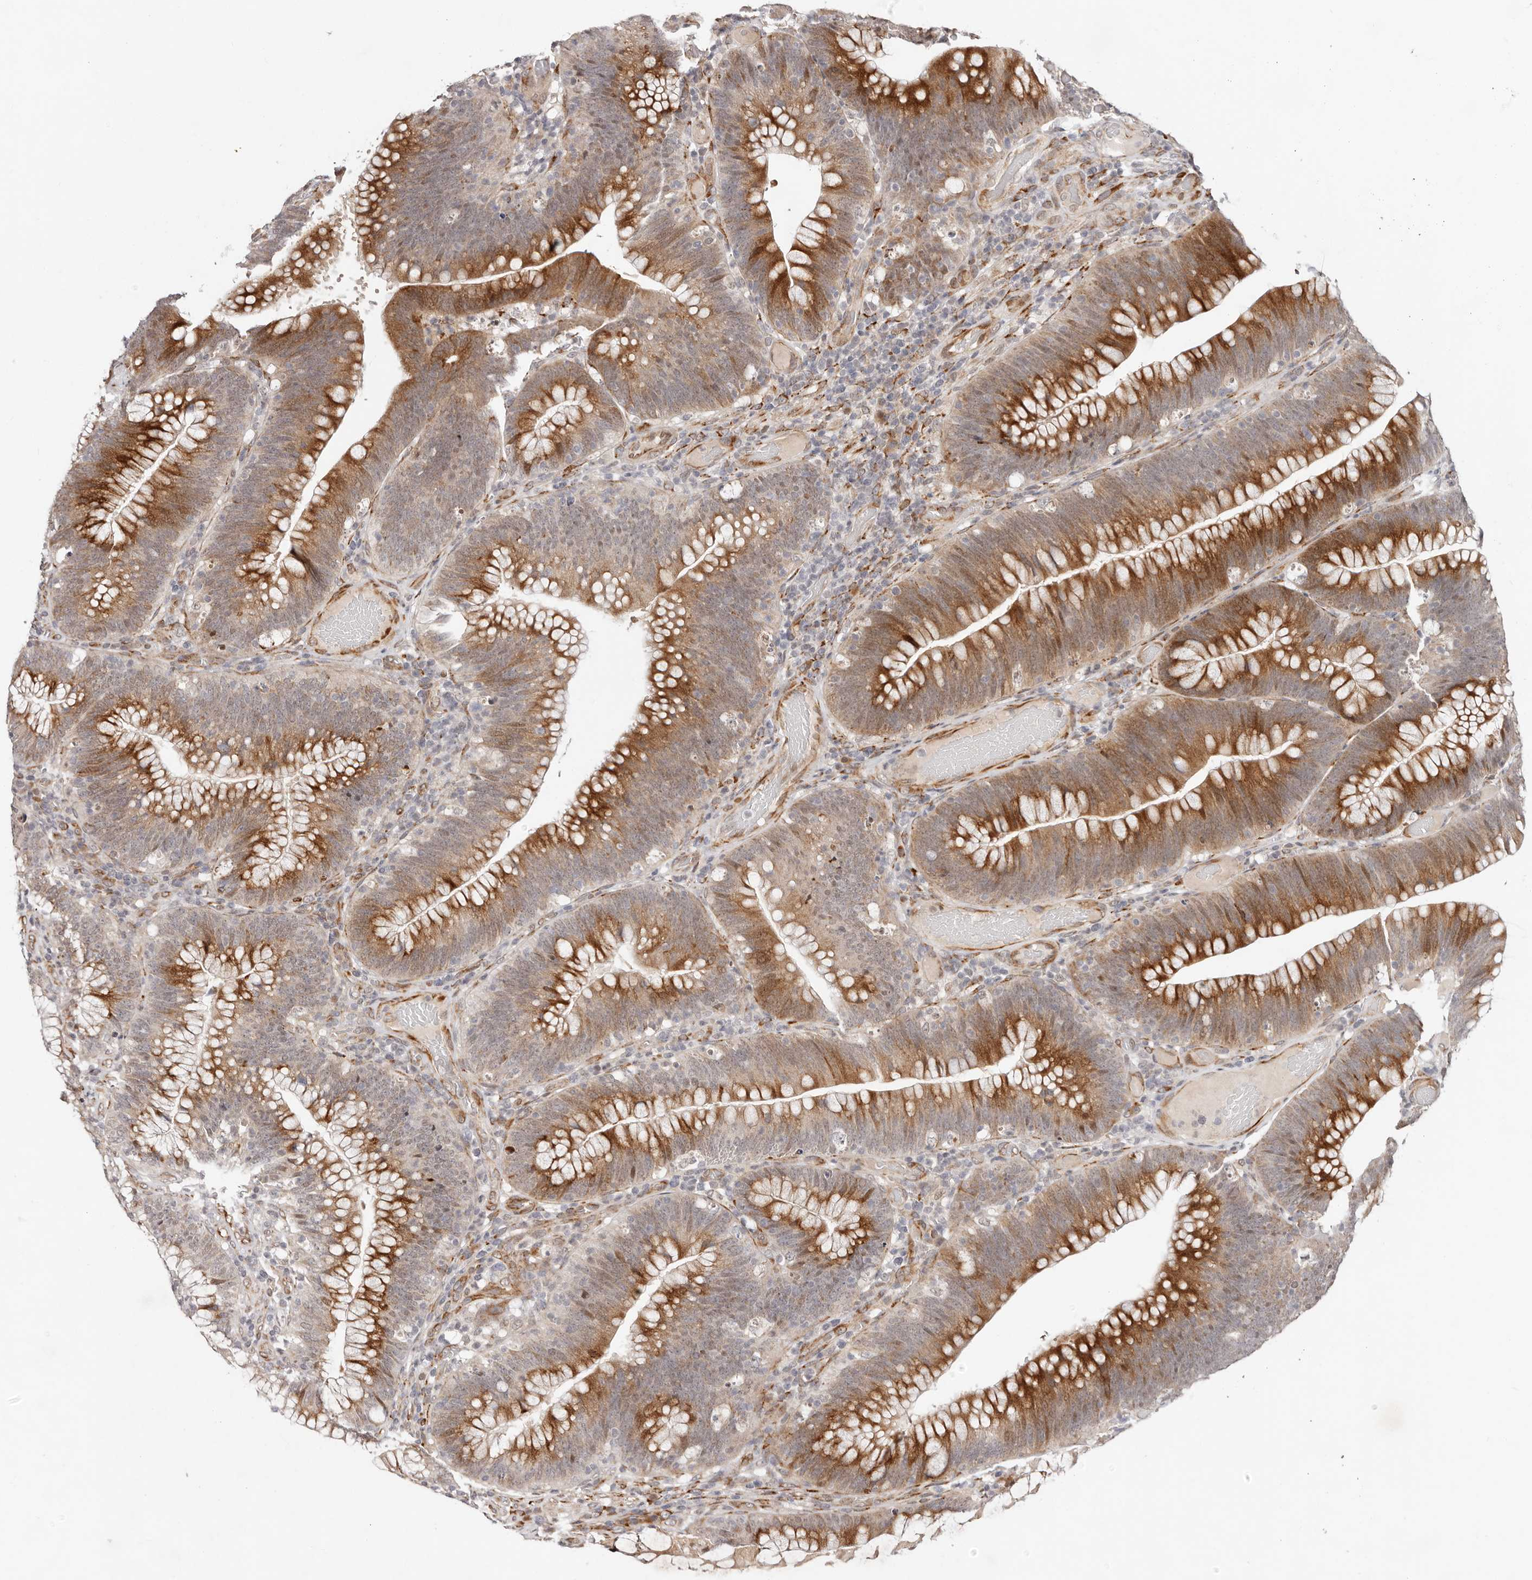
{"staining": {"intensity": "strong", "quantity": ">75%", "location": "cytoplasmic/membranous"}, "tissue": "colorectal cancer", "cell_type": "Tumor cells", "image_type": "cancer", "snomed": [{"axis": "morphology", "description": "Normal tissue, NOS"}, {"axis": "topography", "description": "Colon"}], "caption": "An image of human colorectal cancer stained for a protein displays strong cytoplasmic/membranous brown staining in tumor cells.", "gene": "BCL2L15", "patient": {"sex": "female", "age": 82}}